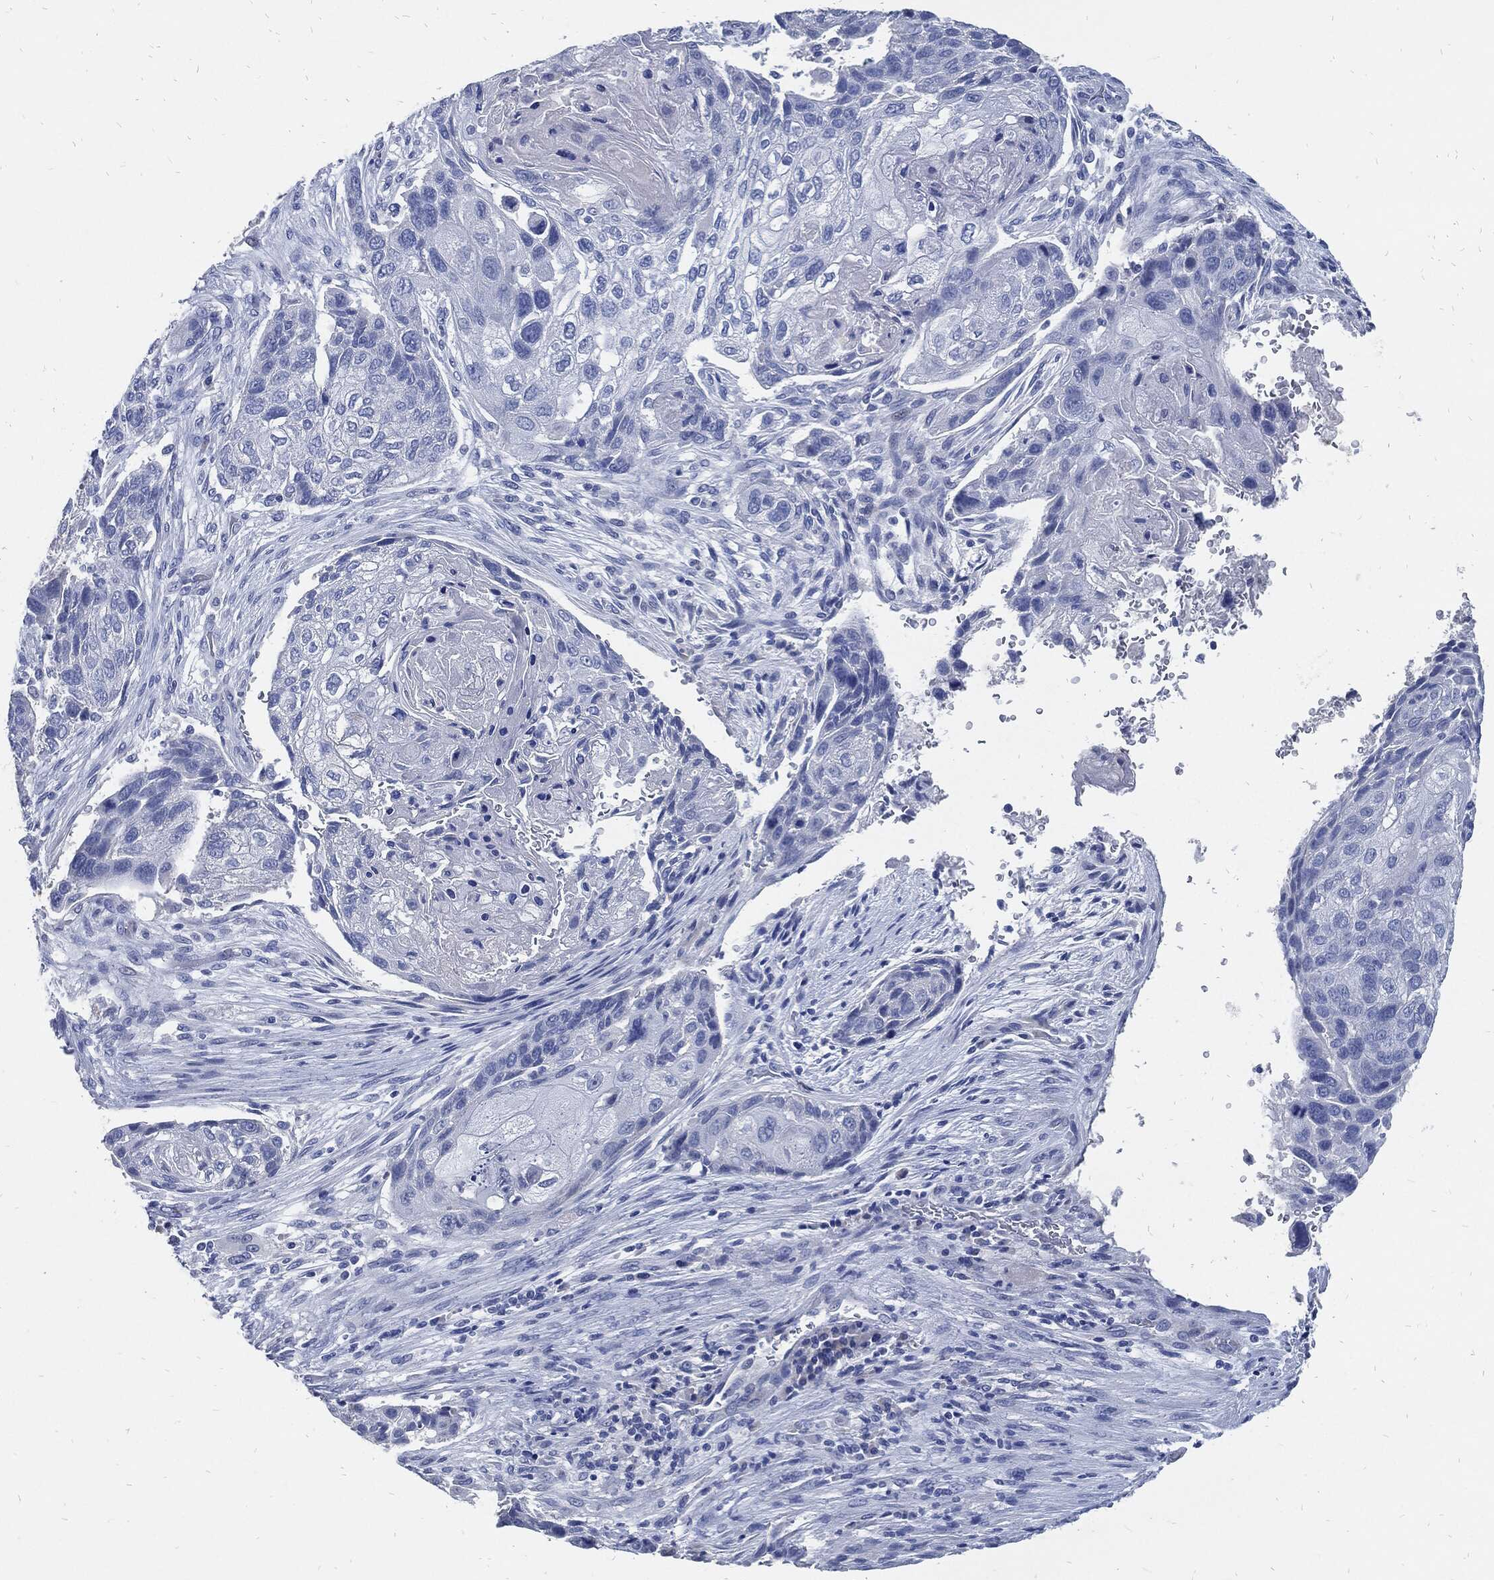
{"staining": {"intensity": "negative", "quantity": "none", "location": "none"}, "tissue": "lung cancer", "cell_type": "Tumor cells", "image_type": "cancer", "snomed": [{"axis": "morphology", "description": "Normal tissue, NOS"}, {"axis": "morphology", "description": "Squamous cell carcinoma, NOS"}, {"axis": "topography", "description": "Bronchus"}, {"axis": "topography", "description": "Lung"}], "caption": "DAB (3,3'-diaminobenzidine) immunohistochemical staining of human lung squamous cell carcinoma shows no significant positivity in tumor cells.", "gene": "FABP4", "patient": {"sex": "male", "age": 69}}